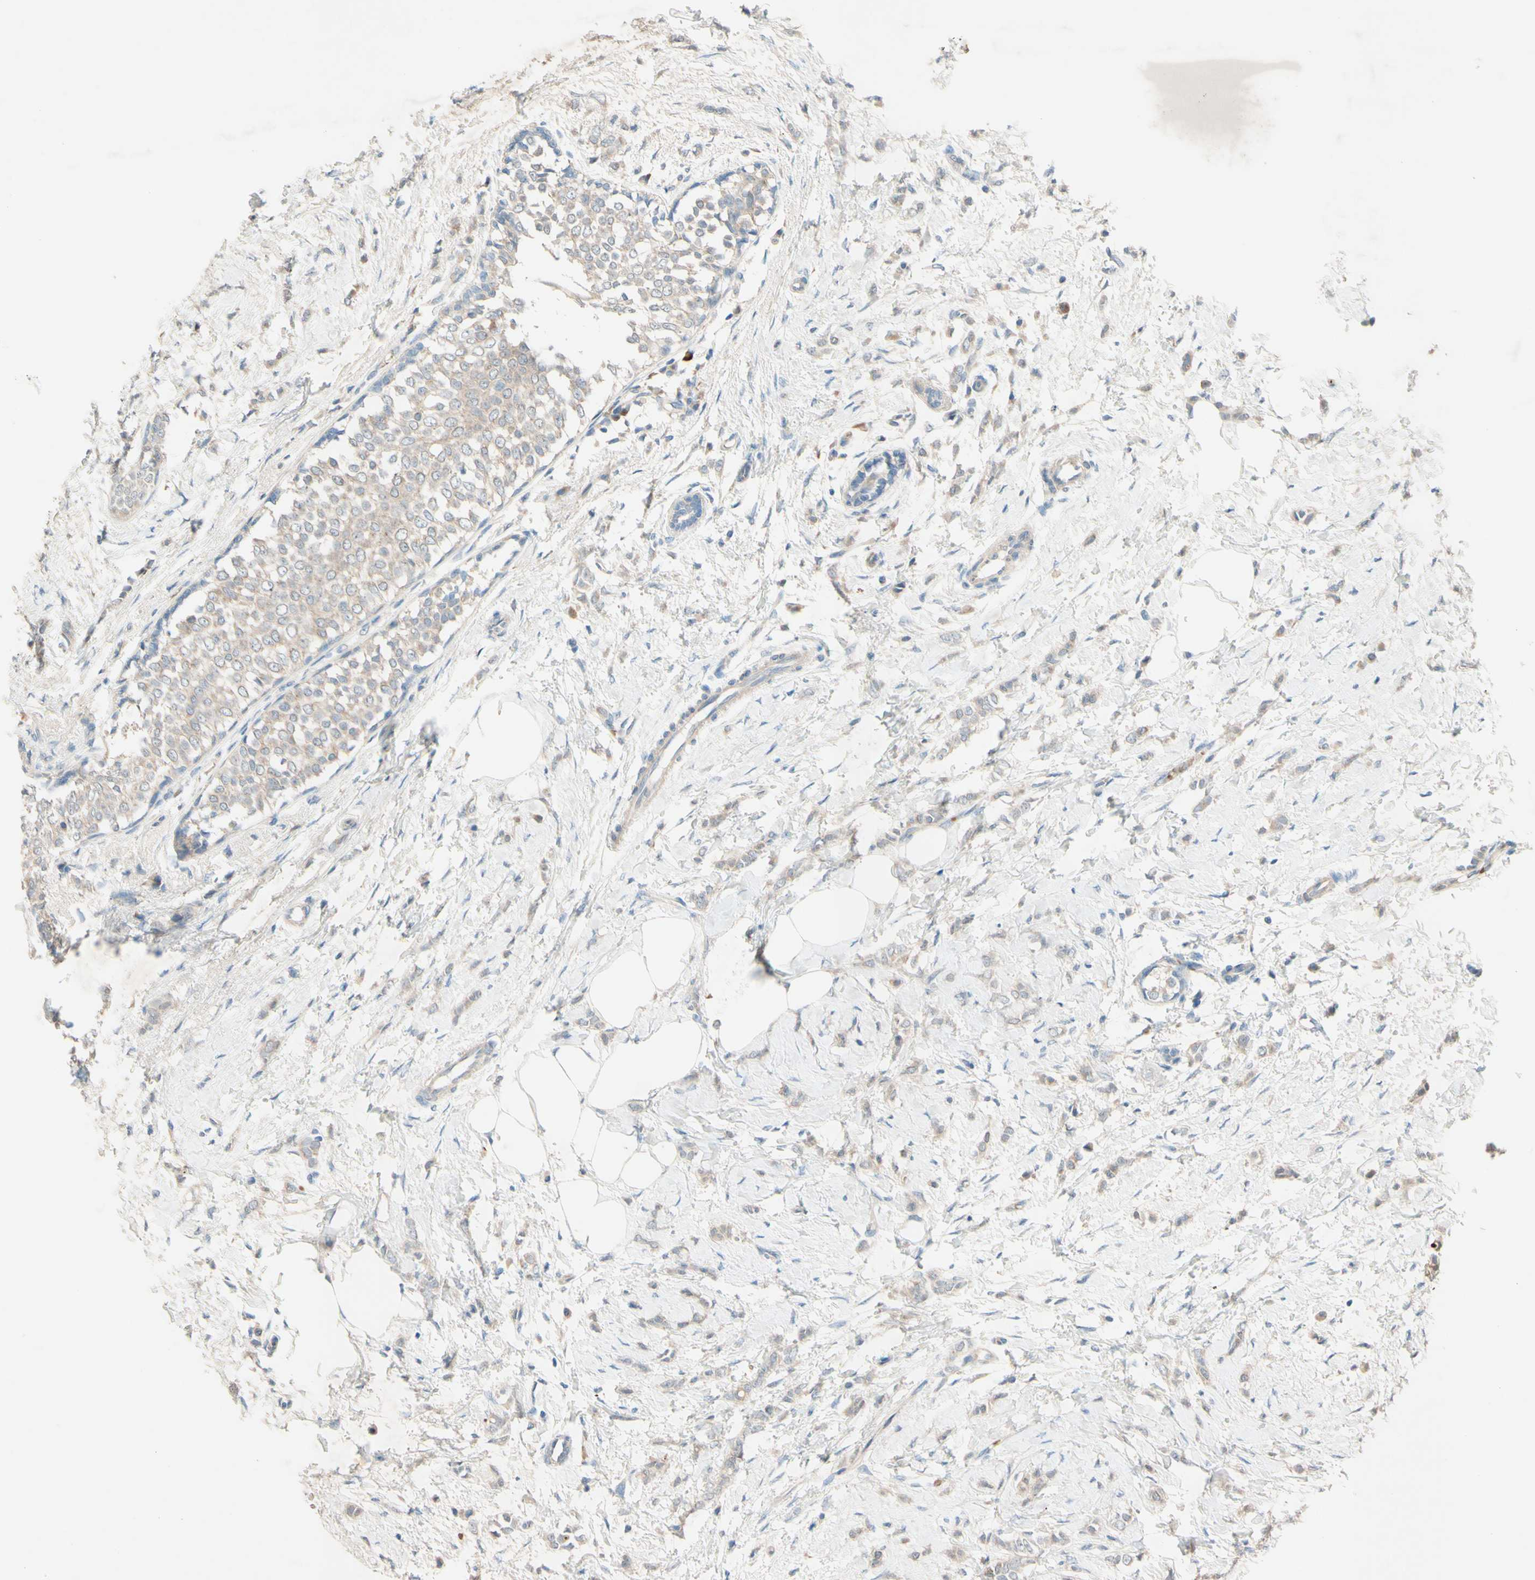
{"staining": {"intensity": "weak", "quantity": ">75%", "location": "cytoplasmic/membranous"}, "tissue": "breast cancer", "cell_type": "Tumor cells", "image_type": "cancer", "snomed": [{"axis": "morphology", "description": "Lobular carcinoma, in situ"}, {"axis": "morphology", "description": "Lobular carcinoma"}, {"axis": "topography", "description": "Breast"}], "caption": "A low amount of weak cytoplasmic/membranous staining is appreciated in approximately >75% of tumor cells in breast cancer tissue. The protein of interest is shown in brown color, while the nuclei are stained blue.", "gene": "IL2", "patient": {"sex": "female", "age": 41}}